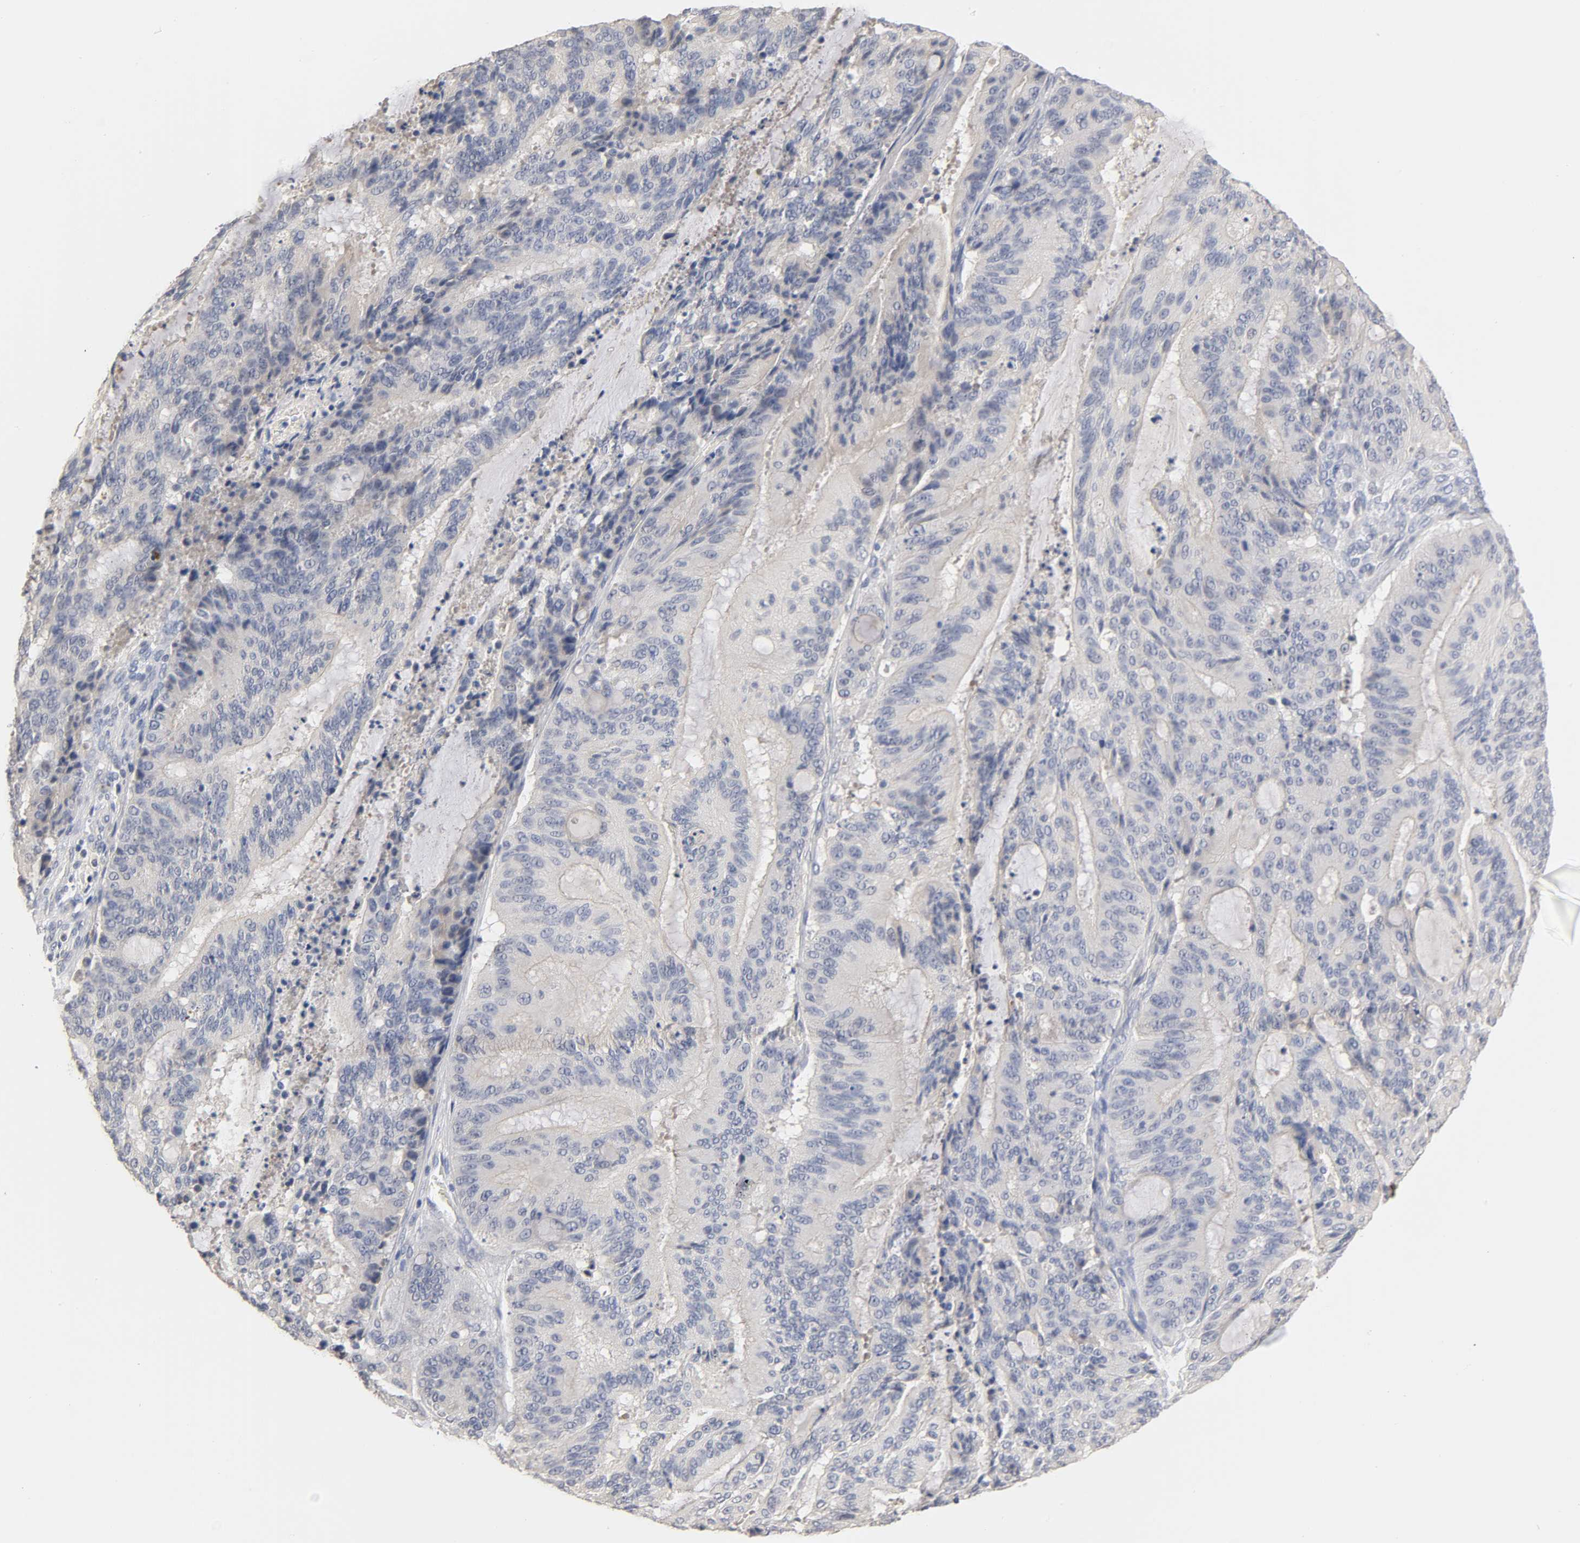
{"staining": {"intensity": "weak", "quantity": "25%-75%", "location": "cytoplasmic/membranous"}, "tissue": "liver cancer", "cell_type": "Tumor cells", "image_type": "cancer", "snomed": [{"axis": "morphology", "description": "Cholangiocarcinoma"}, {"axis": "topography", "description": "Liver"}], "caption": "Human liver cancer stained for a protein (brown) exhibits weak cytoplasmic/membranous positive staining in approximately 25%-75% of tumor cells.", "gene": "OVOL1", "patient": {"sex": "female", "age": 73}}